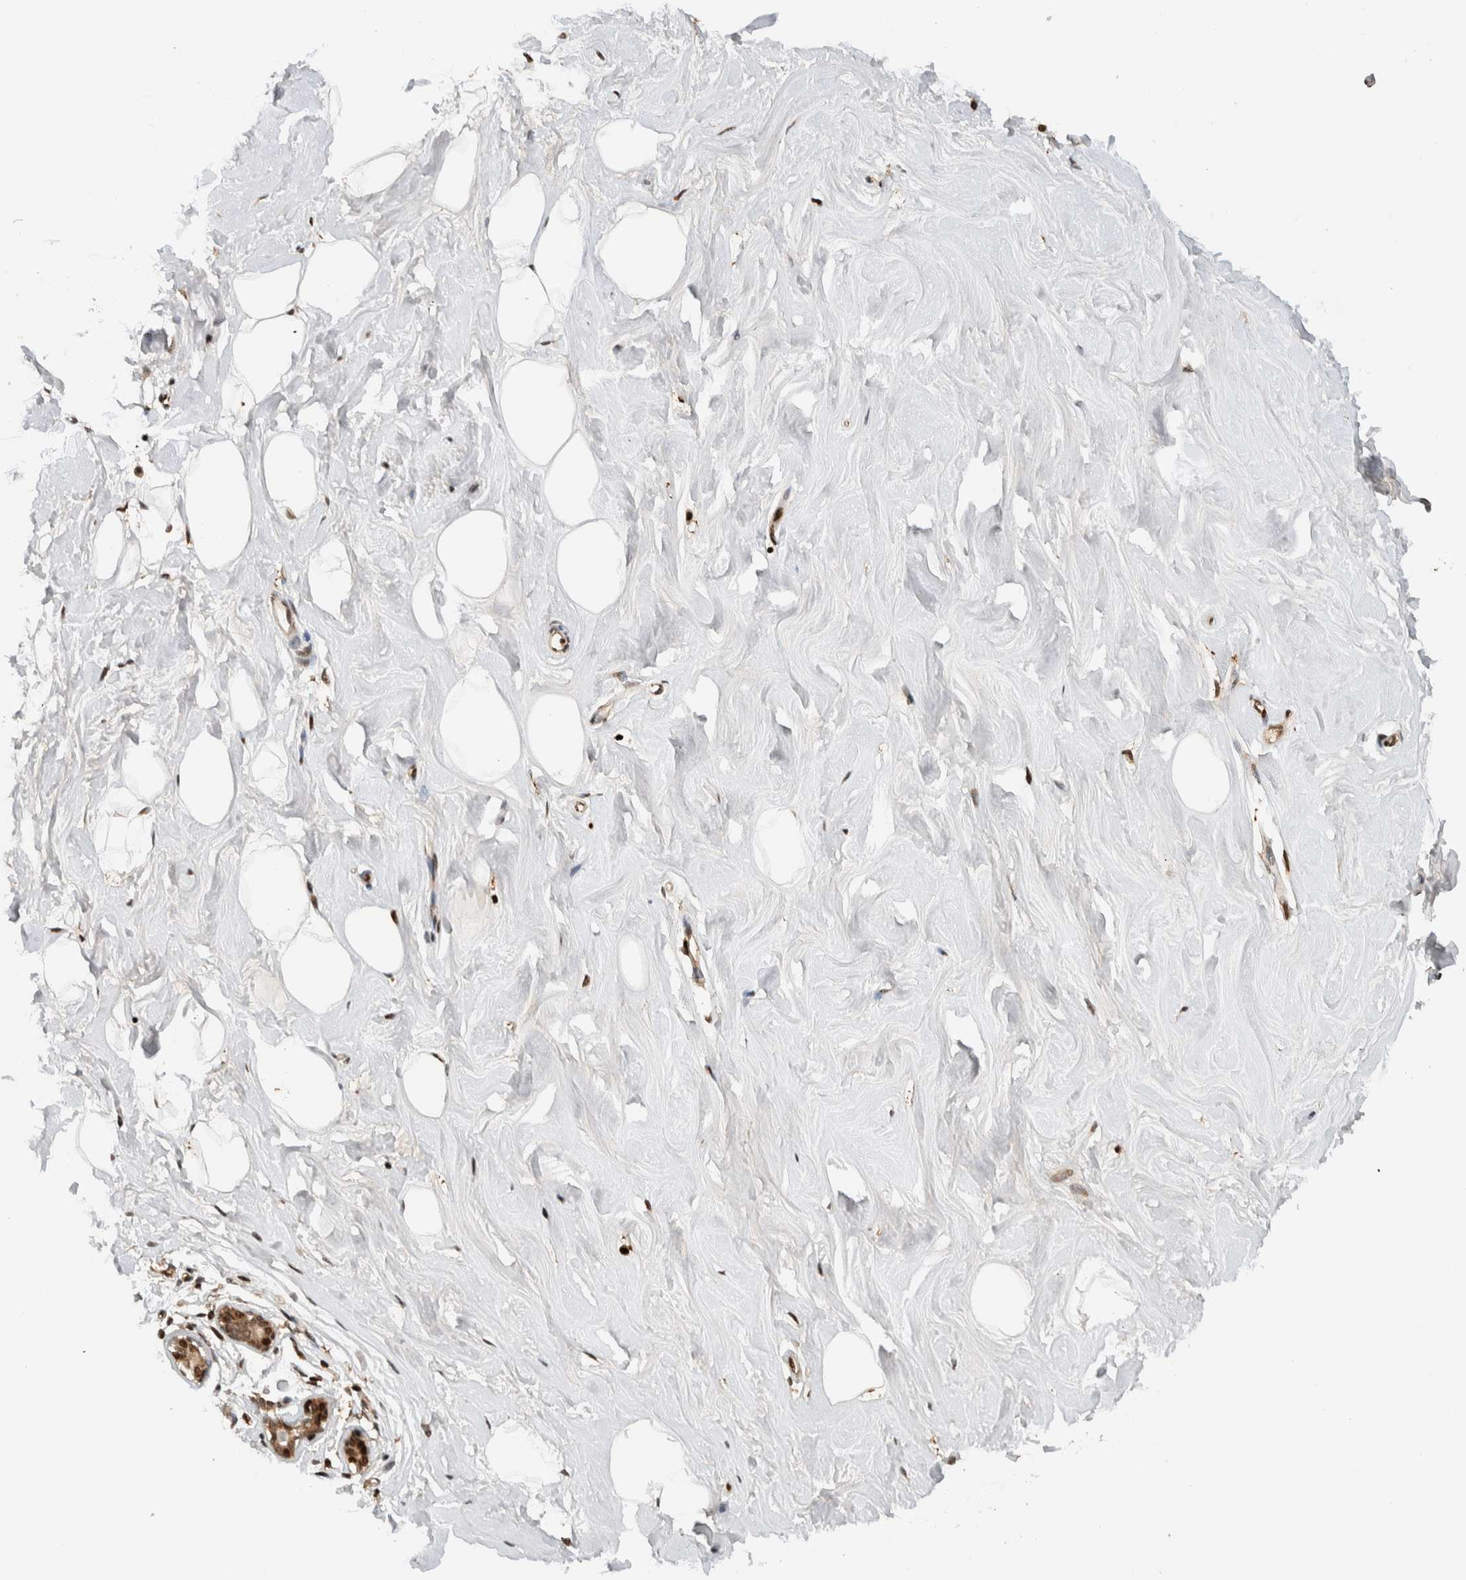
{"staining": {"intensity": "moderate", "quantity": ">75%", "location": "nuclear"}, "tissue": "breast", "cell_type": "Adipocytes", "image_type": "normal", "snomed": [{"axis": "morphology", "description": "Normal tissue, NOS"}, {"axis": "topography", "description": "Breast"}], "caption": "Breast stained with a brown dye reveals moderate nuclear positive staining in approximately >75% of adipocytes.", "gene": "ZNF521", "patient": {"sex": "female", "age": 23}}